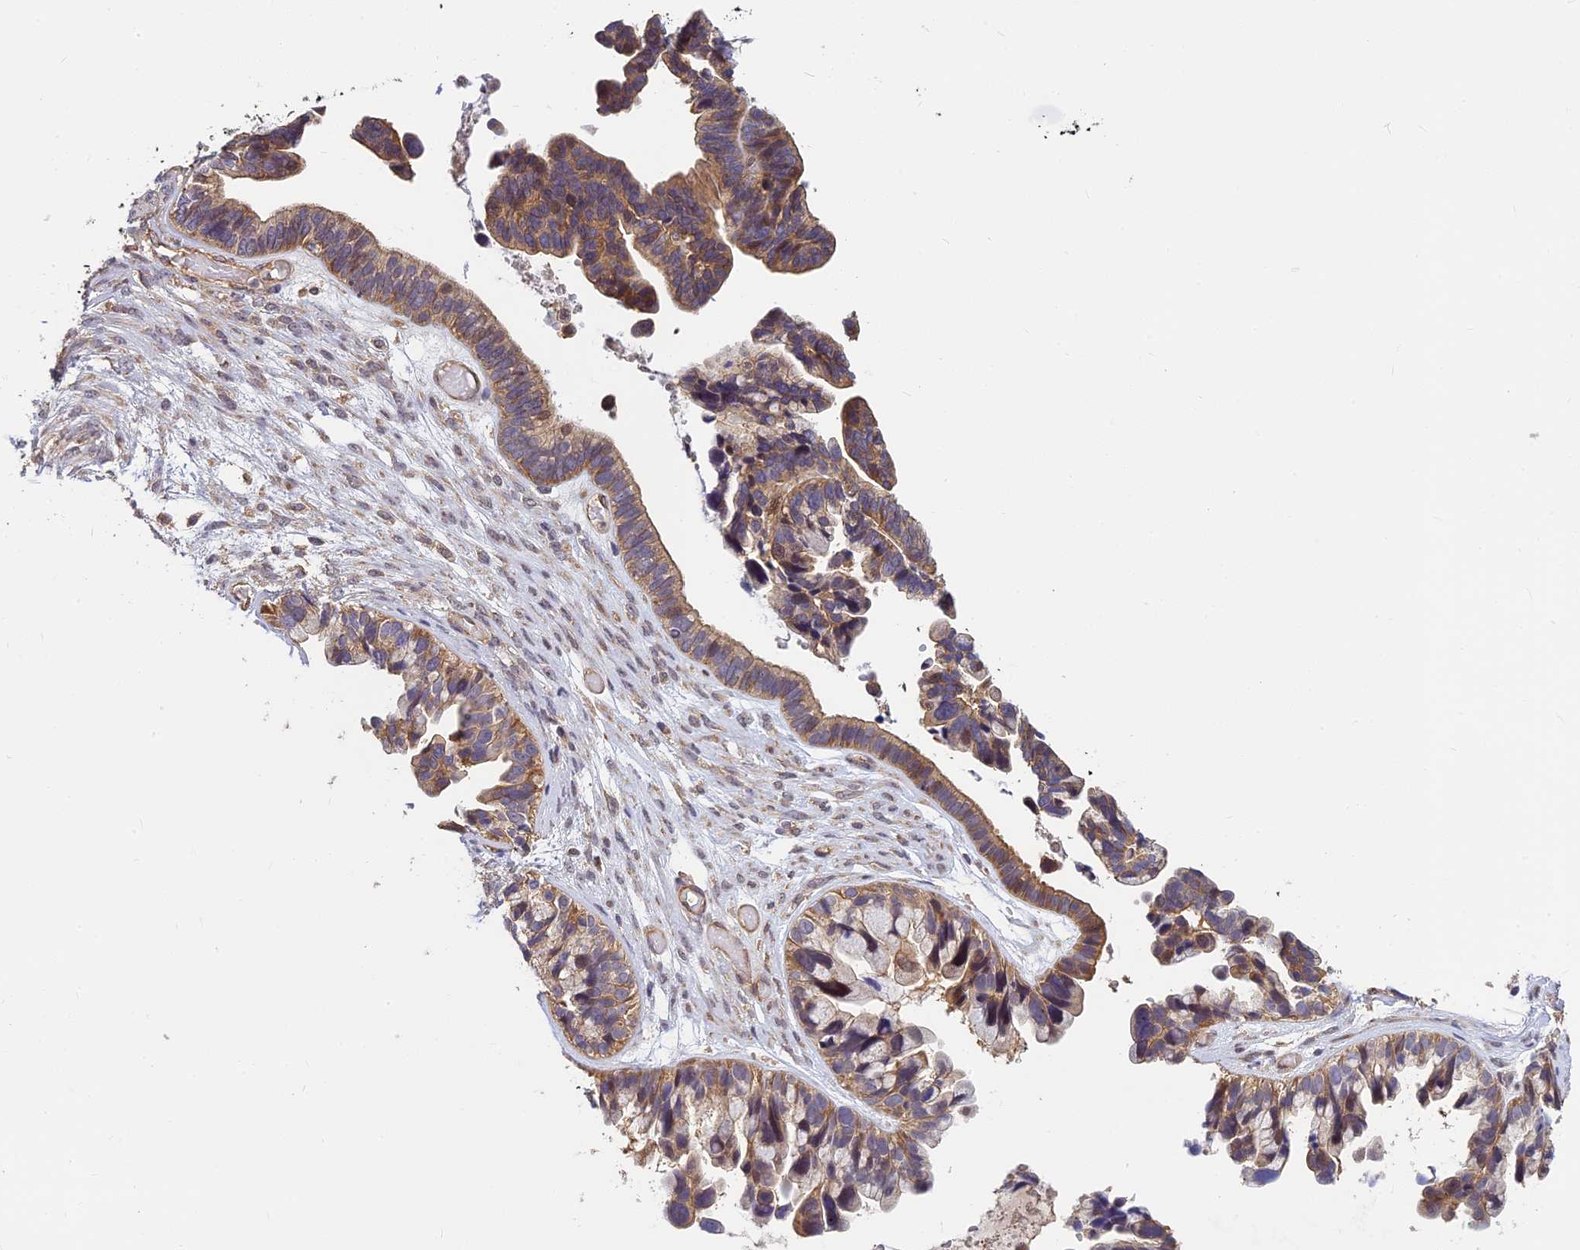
{"staining": {"intensity": "weak", "quantity": ">75%", "location": "cytoplasmic/membranous"}, "tissue": "ovarian cancer", "cell_type": "Tumor cells", "image_type": "cancer", "snomed": [{"axis": "morphology", "description": "Cystadenocarcinoma, serous, NOS"}, {"axis": "topography", "description": "Ovary"}], "caption": "Human ovarian serous cystadenocarcinoma stained with a protein marker shows weak staining in tumor cells.", "gene": "PIKFYVE", "patient": {"sex": "female", "age": 56}}